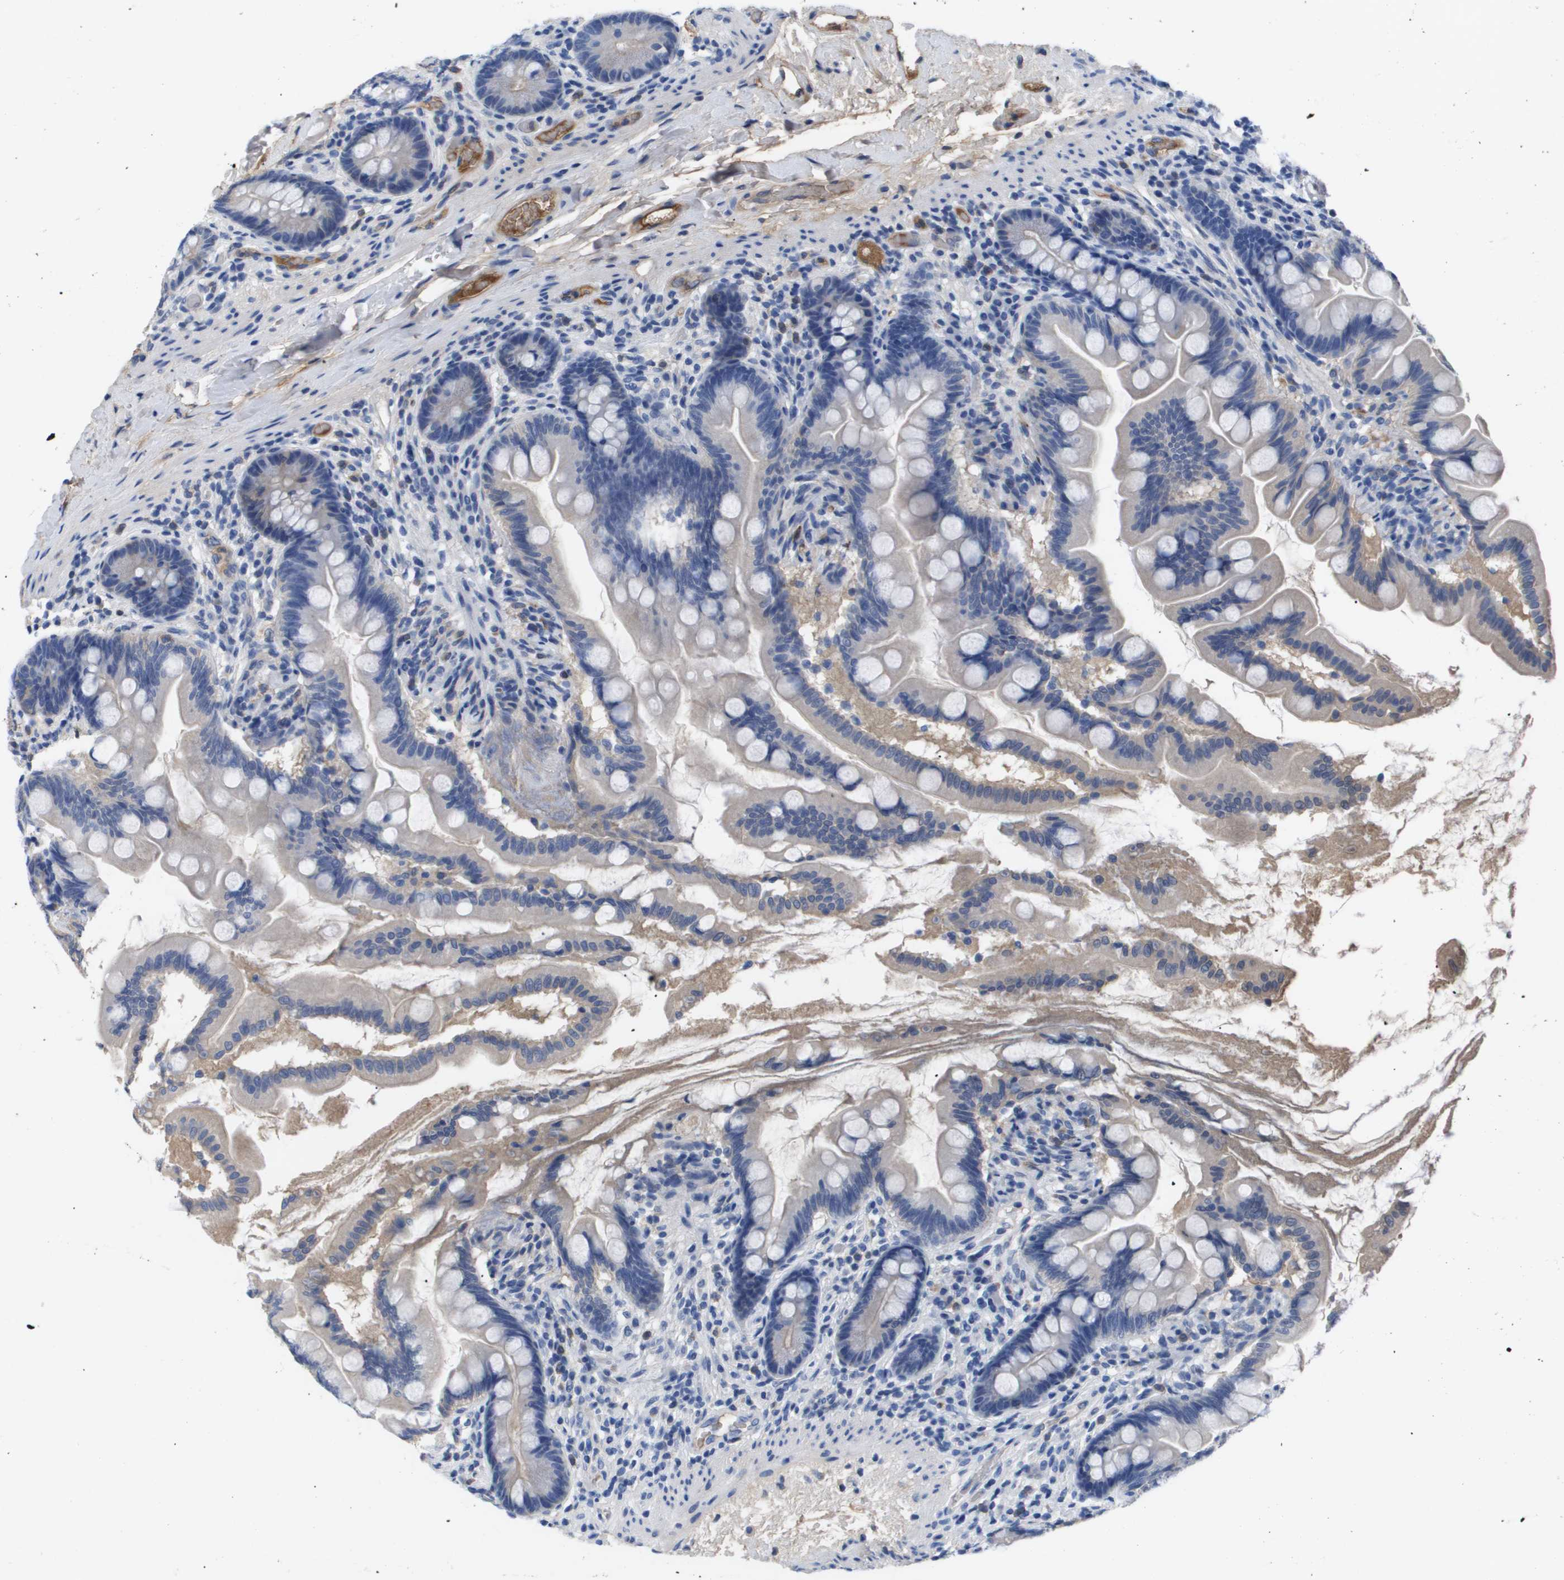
{"staining": {"intensity": "negative", "quantity": "none", "location": "none"}, "tissue": "small intestine", "cell_type": "Glandular cells", "image_type": "normal", "snomed": [{"axis": "morphology", "description": "Normal tissue, NOS"}, {"axis": "topography", "description": "Small intestine"}], "caption": "High power microscopy histopathology image of an immunohistochemistry (IHC) micrograph of unremarkable small intestine, revealing no significant expression in glandular cells. Nuclei are stained in blue.", "gene": "SERPINA6", "patient": {"sex": "female", "age": 56}}